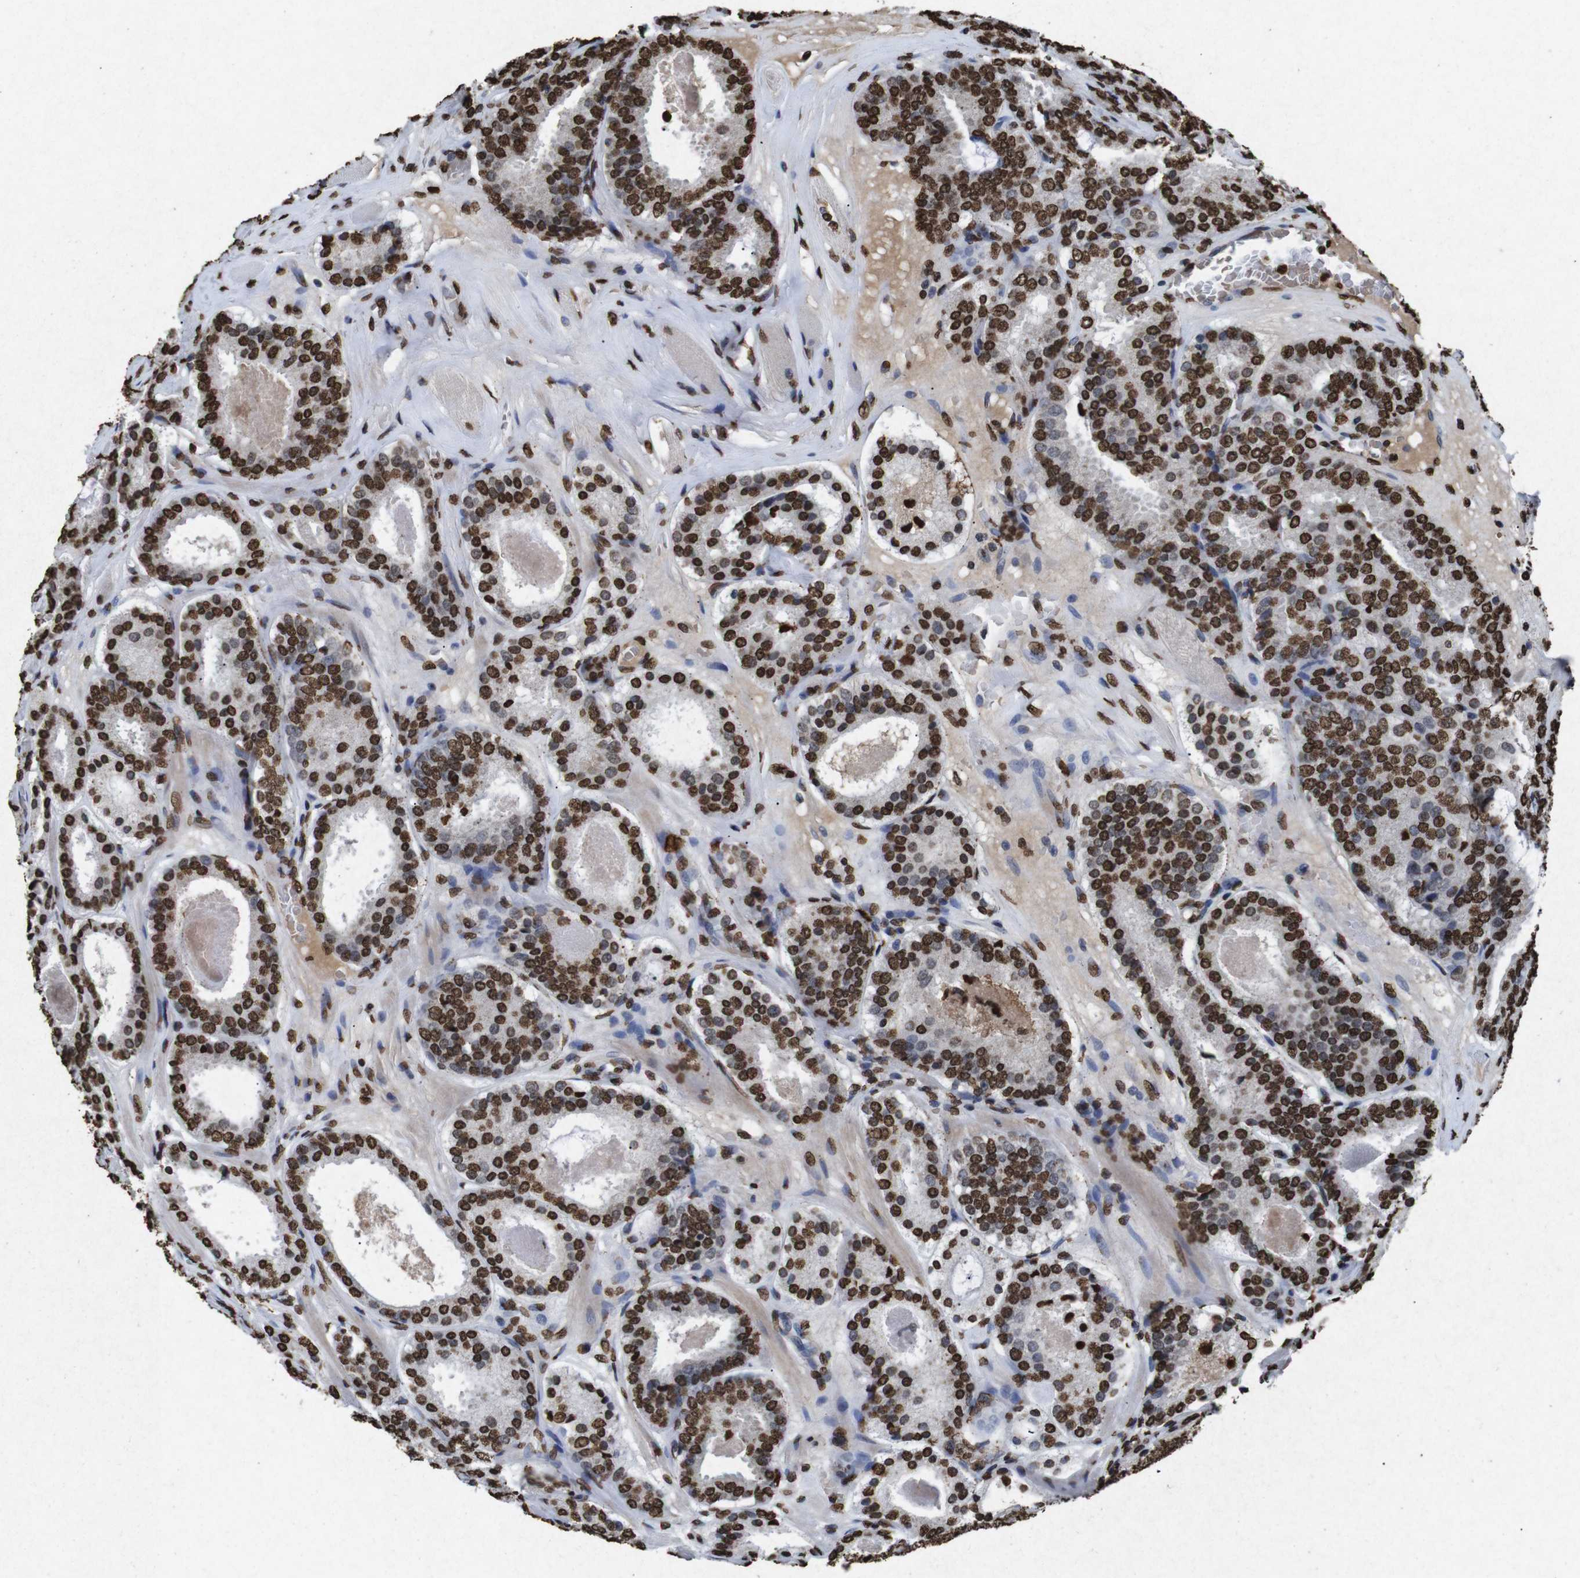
{"staining": {"intensity": "strong", "quantity": ">75%", "location": "nuclear"}, "tissue": "prostate cancer", "cell_type": "Tumor cells", "image_type": "cancer", "snomed": [{"axis": "morphology", "description": "Adenocarcinoma, Low grade"}, {"axis": "topography", "description": "Prostate"}], "caption": "Immunohistochemical staining of human prostate cancer (low-grade adenocarcinoma) demonstrates strong nuclear protein positivity in approximately >75% of tumor cells.", "gene": "MDM2", "patient": {"sex": "male", "age": 69}}